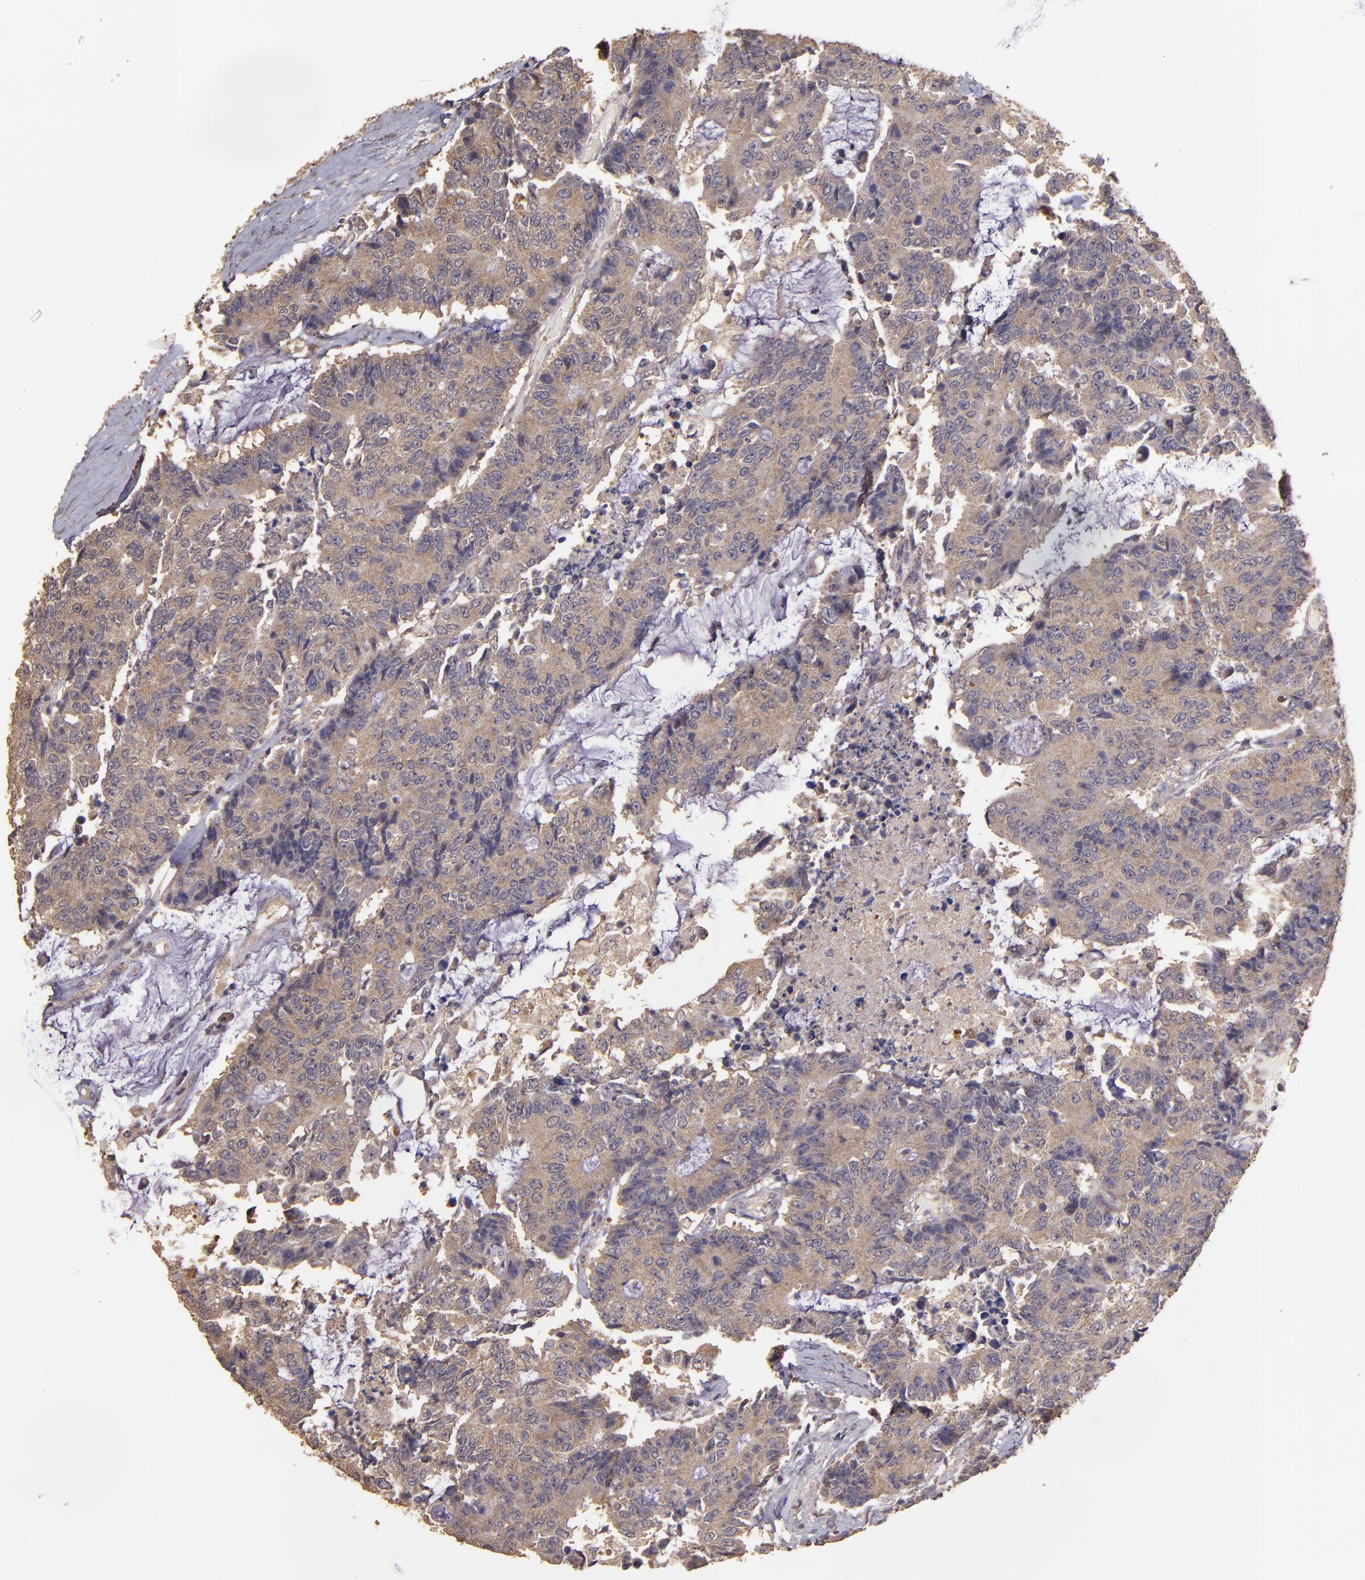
{"staining": {"intensity": "moderate", "quantity": ">75%", "location": "cytoplasmic/membranous"}, "tissue": "colorectal cancer", "cell_type": "Tumor cells", "image_type": "cancer", "snomed": [{"axis": "morphology", "description": "Adenocarcinoma, NOS"}, {"axis": "topography", "description": "Colon"}], "caption": "Colorectal adenocarcinoma stained with IHC demonstrates moderate cytoplasmic/membranous staining in about >75% of tumor cells. (DAB IHC, brown staining for protein, blue staining for nuclei).", "gene": "HECTD1", "patient": {"sex": "female", "age": 86}}